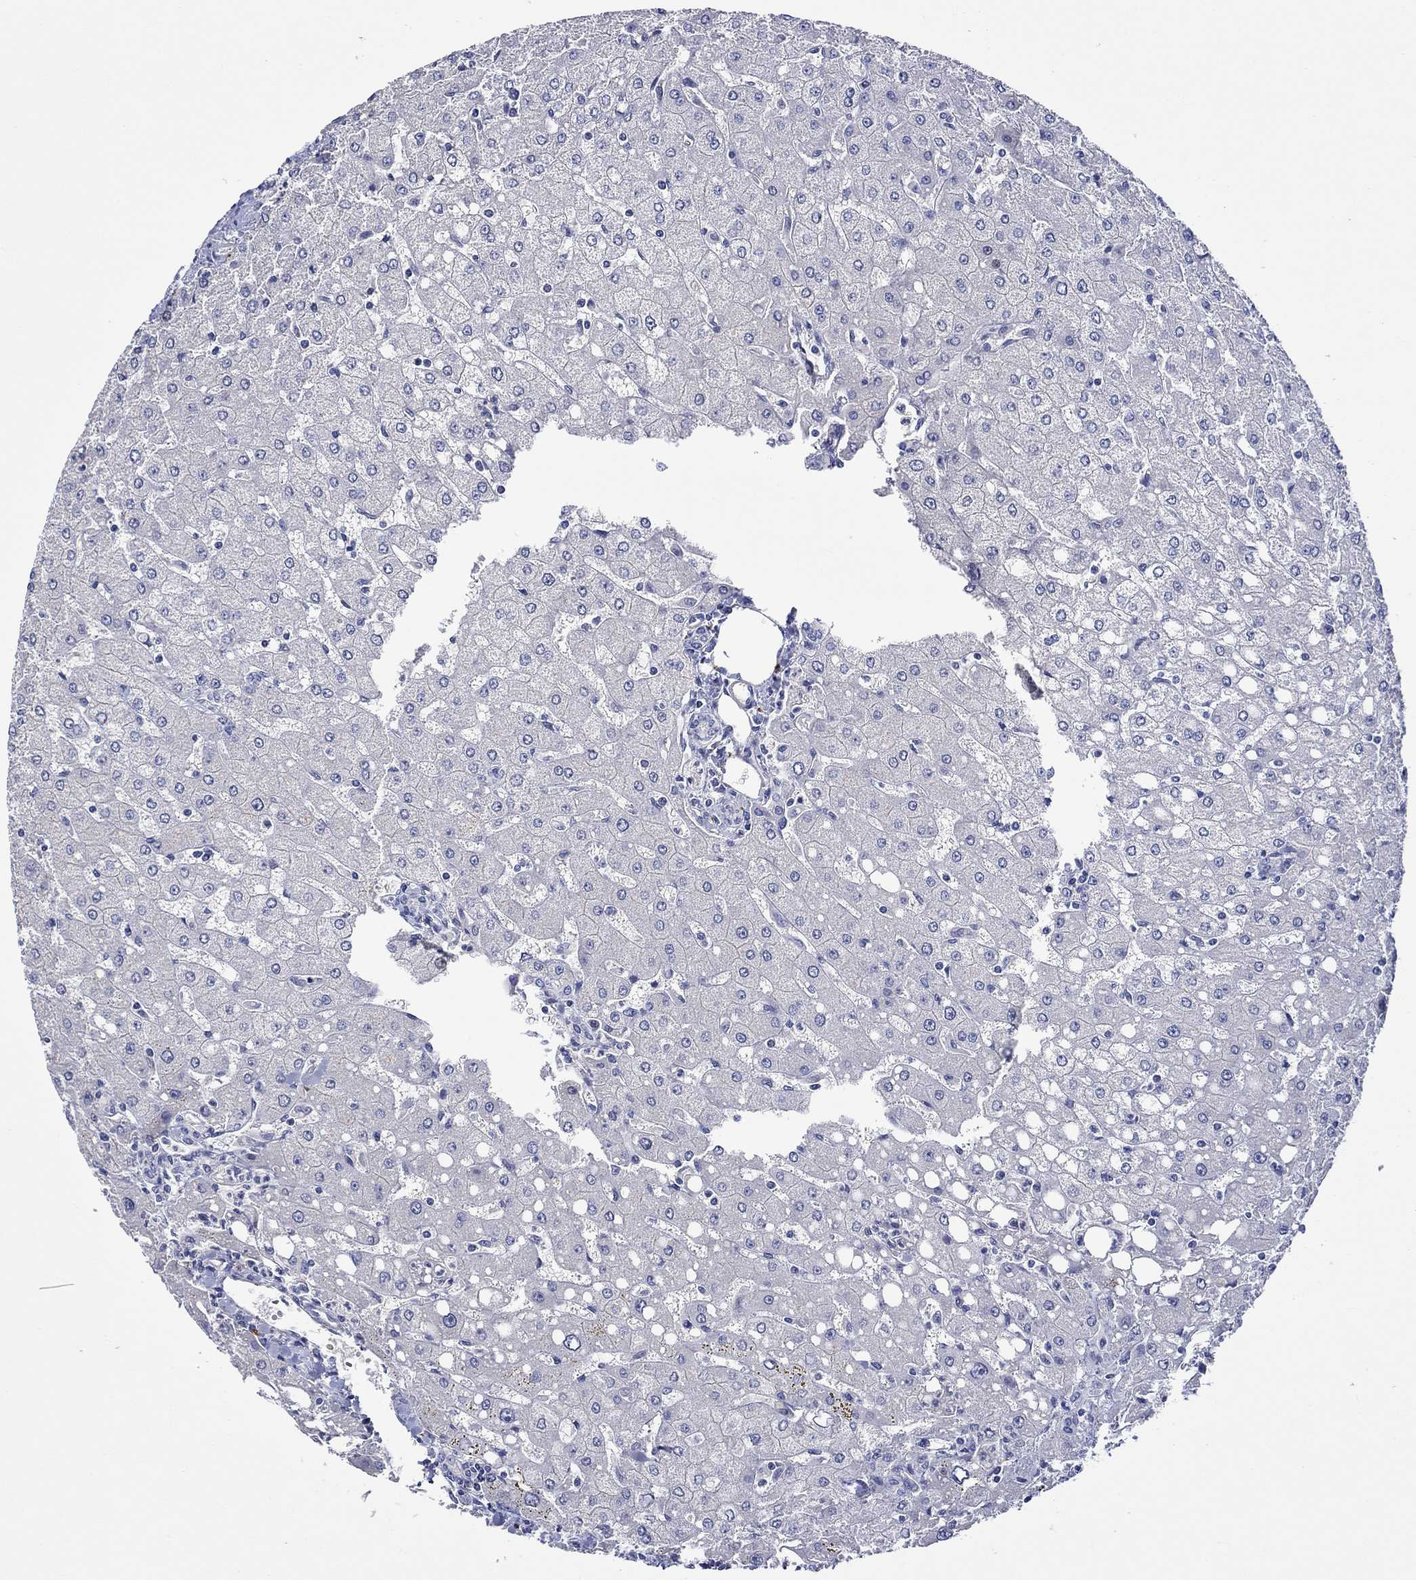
{"staining": {"intensity": "negative", "quantity": "none", "location": "none"}, "tissue": "liver", "cell_type": "Cholangiocytes", "image_type": "normal", "snomed": [{"axis": "morphology", "description": "Normal tissue, NOS"}, {"axis": "topography", "description": "Liver"}], "caption": "IHC of normal human liver shows no expression in cholangiocytes.", "gene": "CRYAB", "patient": {"sex": "female", "age": 53}}